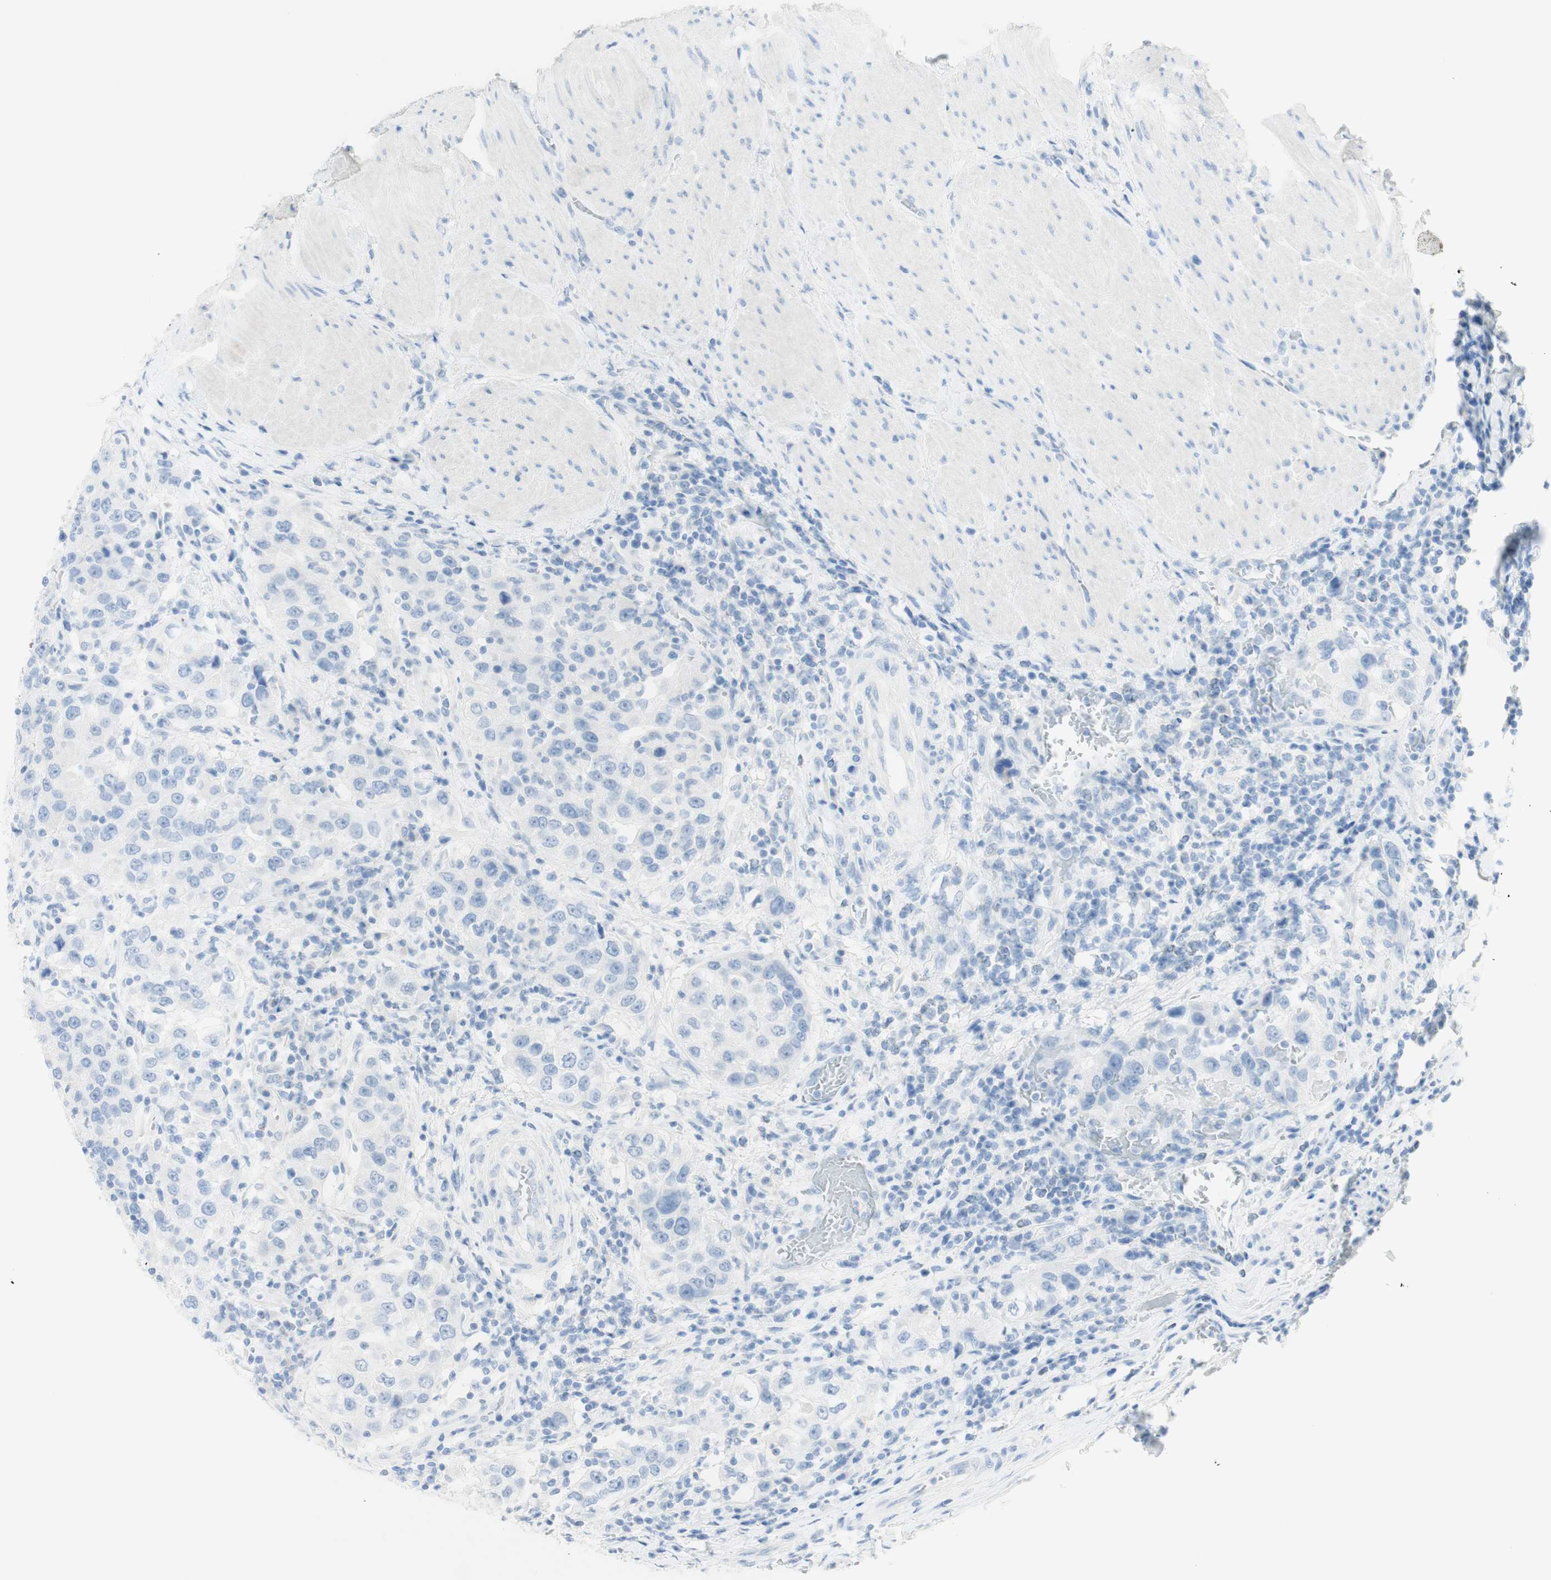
{"staining": {"intensity": "negative", "quantity": "none", "location": "none"}, "tissue": "urothelial cancer", "cell_type": "Tumor cells", "image_type": "cancer", "snomed": [{"axis": "morphology", "description": "Urothelial carcinoma, High grade"}, {"axis": "topography", "description": "Urinary bladder"}], "caption": "A photomicrograph of human urothelial cancer is negative for staining in tumor cells. Brightfield microscopy of IHC stained with DAB (brown) and hematoxylin (blue), captured at high magnification.", "gene": "TPO", "patient": {"sex": "female", "age": 80}}